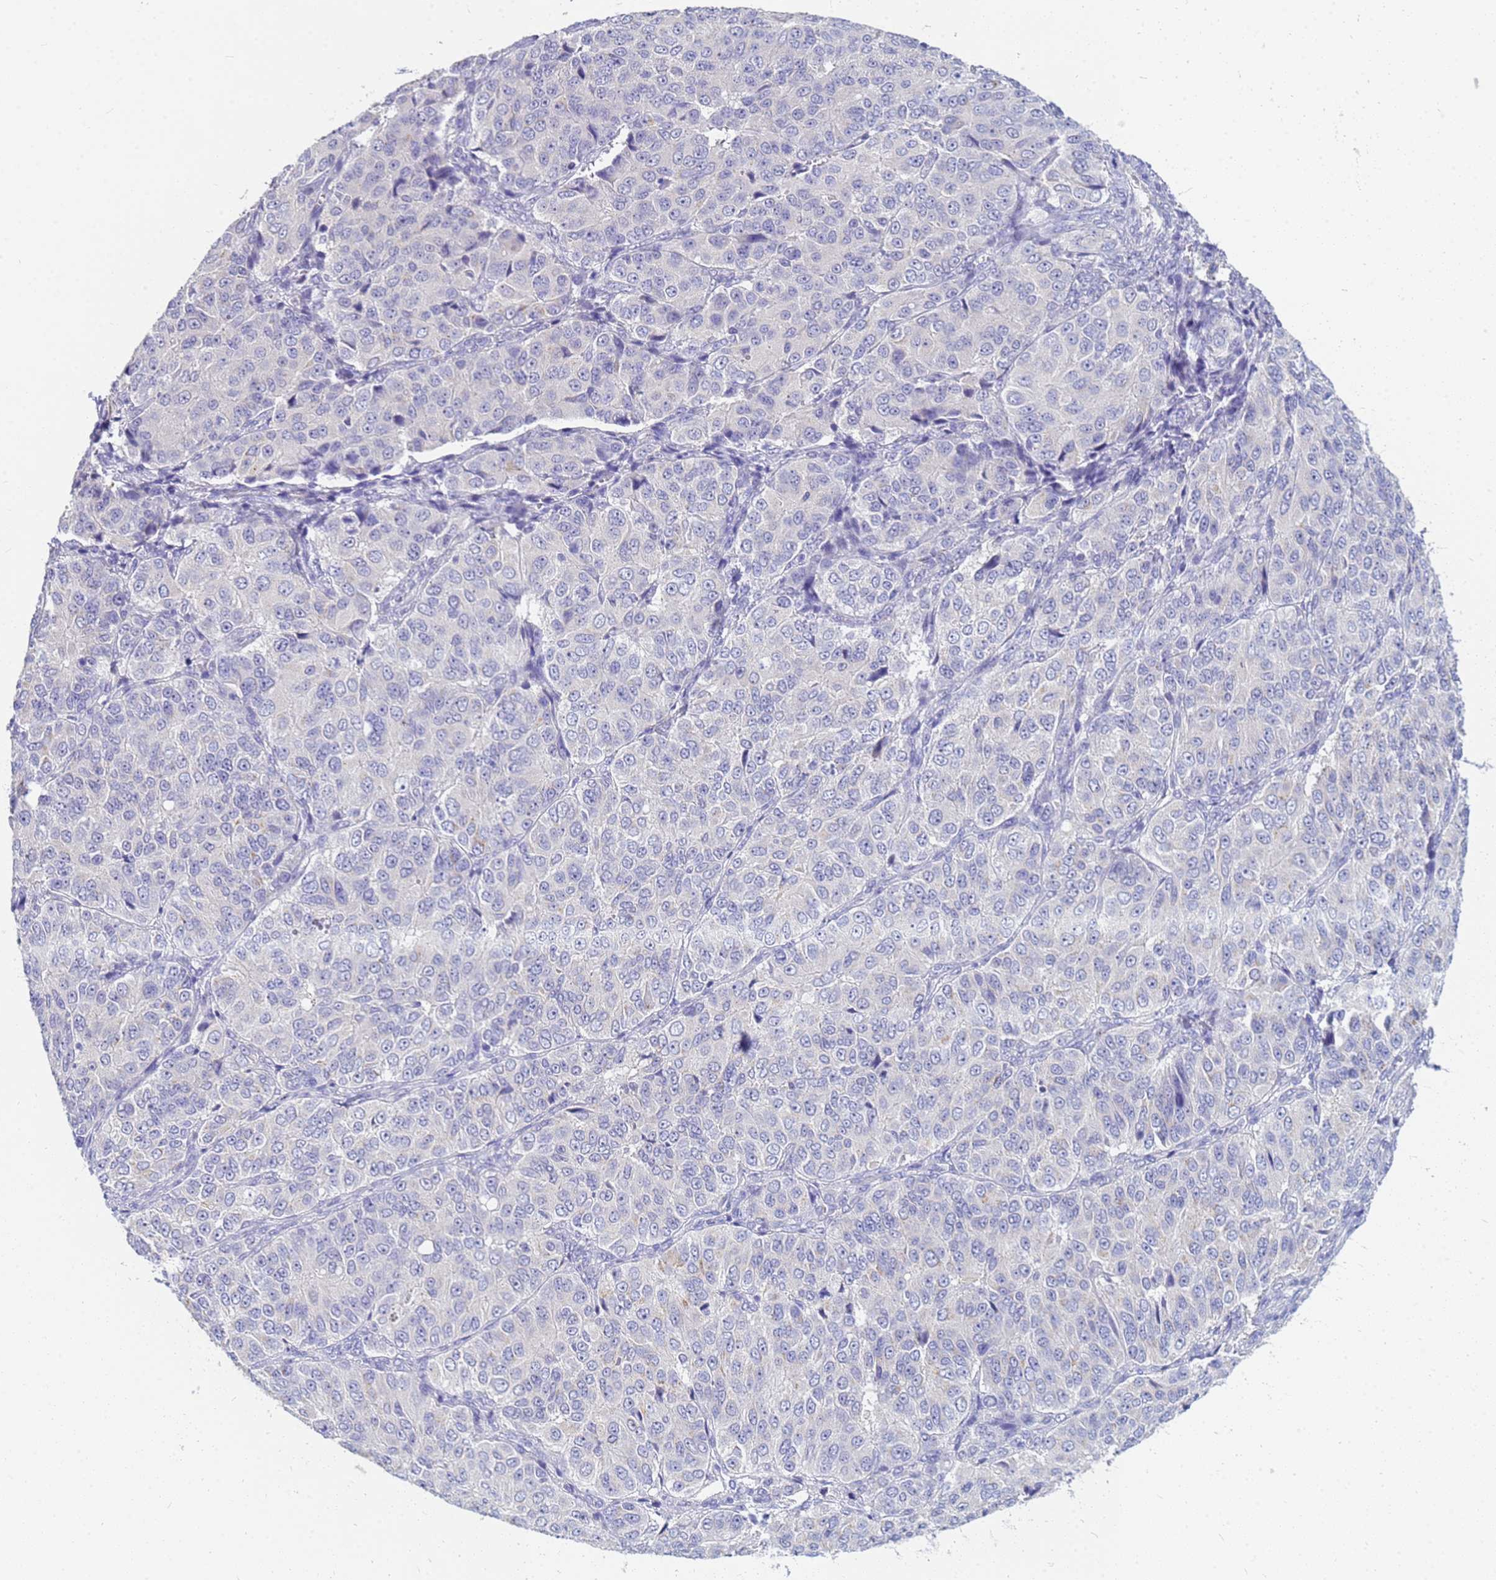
{"staining": {"intensity": "negative", "quantity": "none", "location": "none"}, "tissue": "ovarian cancer", "cell_type": "Tumor cells", "image_type": "cancer", "snomed": [{"axis": "morphology", "description": "Carcinoma, endometroid"}, {"axis": "topography", "description": "Ovary"}], "caption": "Micrograph shows no significant protein expression in tumor cells of ovarian cancer.", "gene": "B3GNT8", "patient": {"sex": "female", "age": 51}}